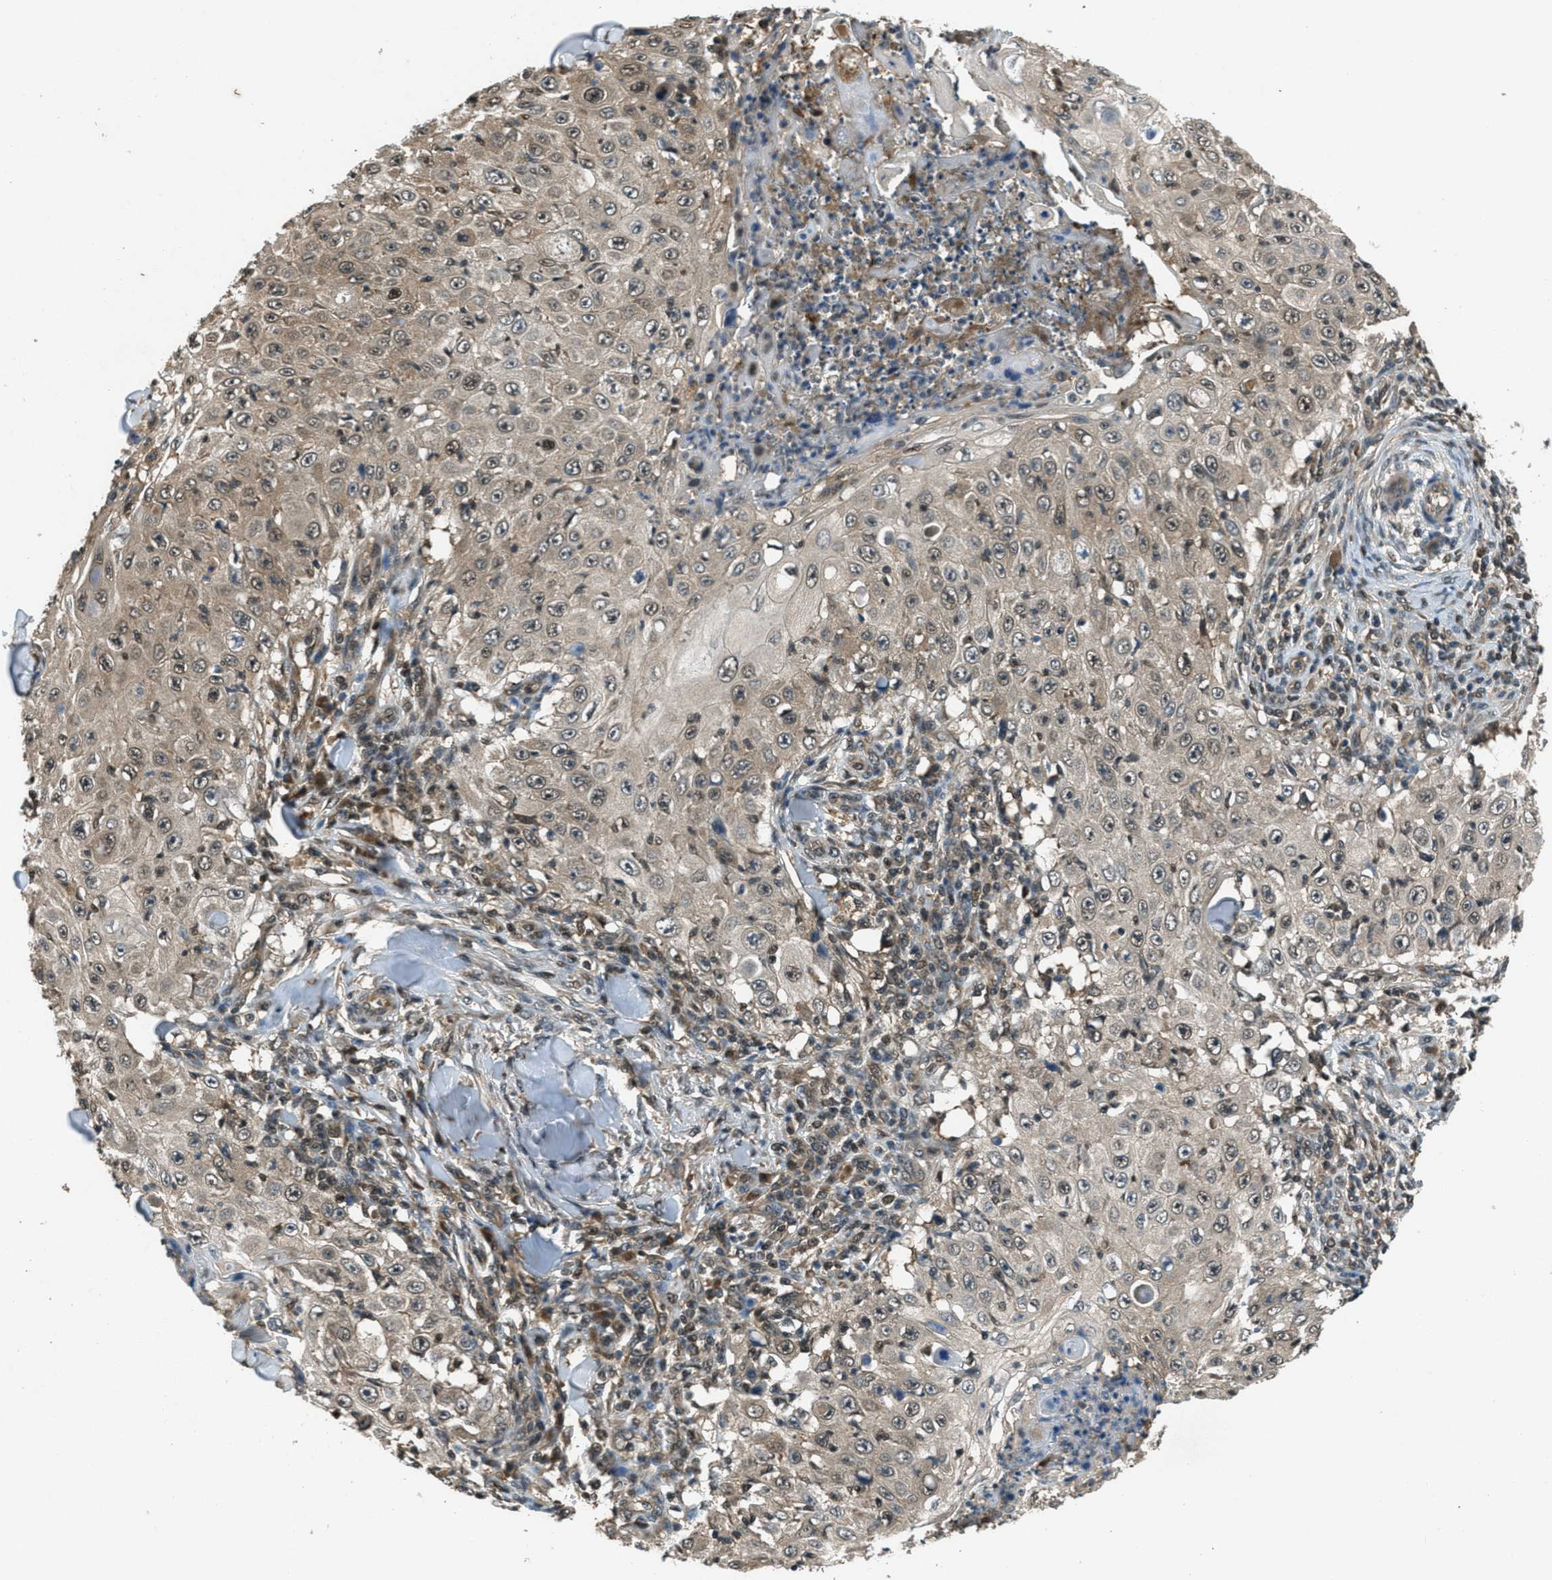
{"staining": {"intensity": "weak", "quantity": ">75%", "location": "cytoplasmic/membranous,nuclear"}, "tissue": "skin cancer", "cell_type": "Tumor cells", "image_type": "cancer", "snomed": [{"axis": "morphology", "description": "Squamous cell carcinoma, NOS"}, {"axis": "topography", "description": "Skin"}], "caption": "A high-resolution image shows immunohistochemistry (IHC) staining of squamous cell carcinoma (skin), which shows weak cytoplasmic/membranous and nuclear positivity in approximately >75% of tumor cells.", "gene": "DUSP6", "patient": {"sex": "male", "age": 86}}